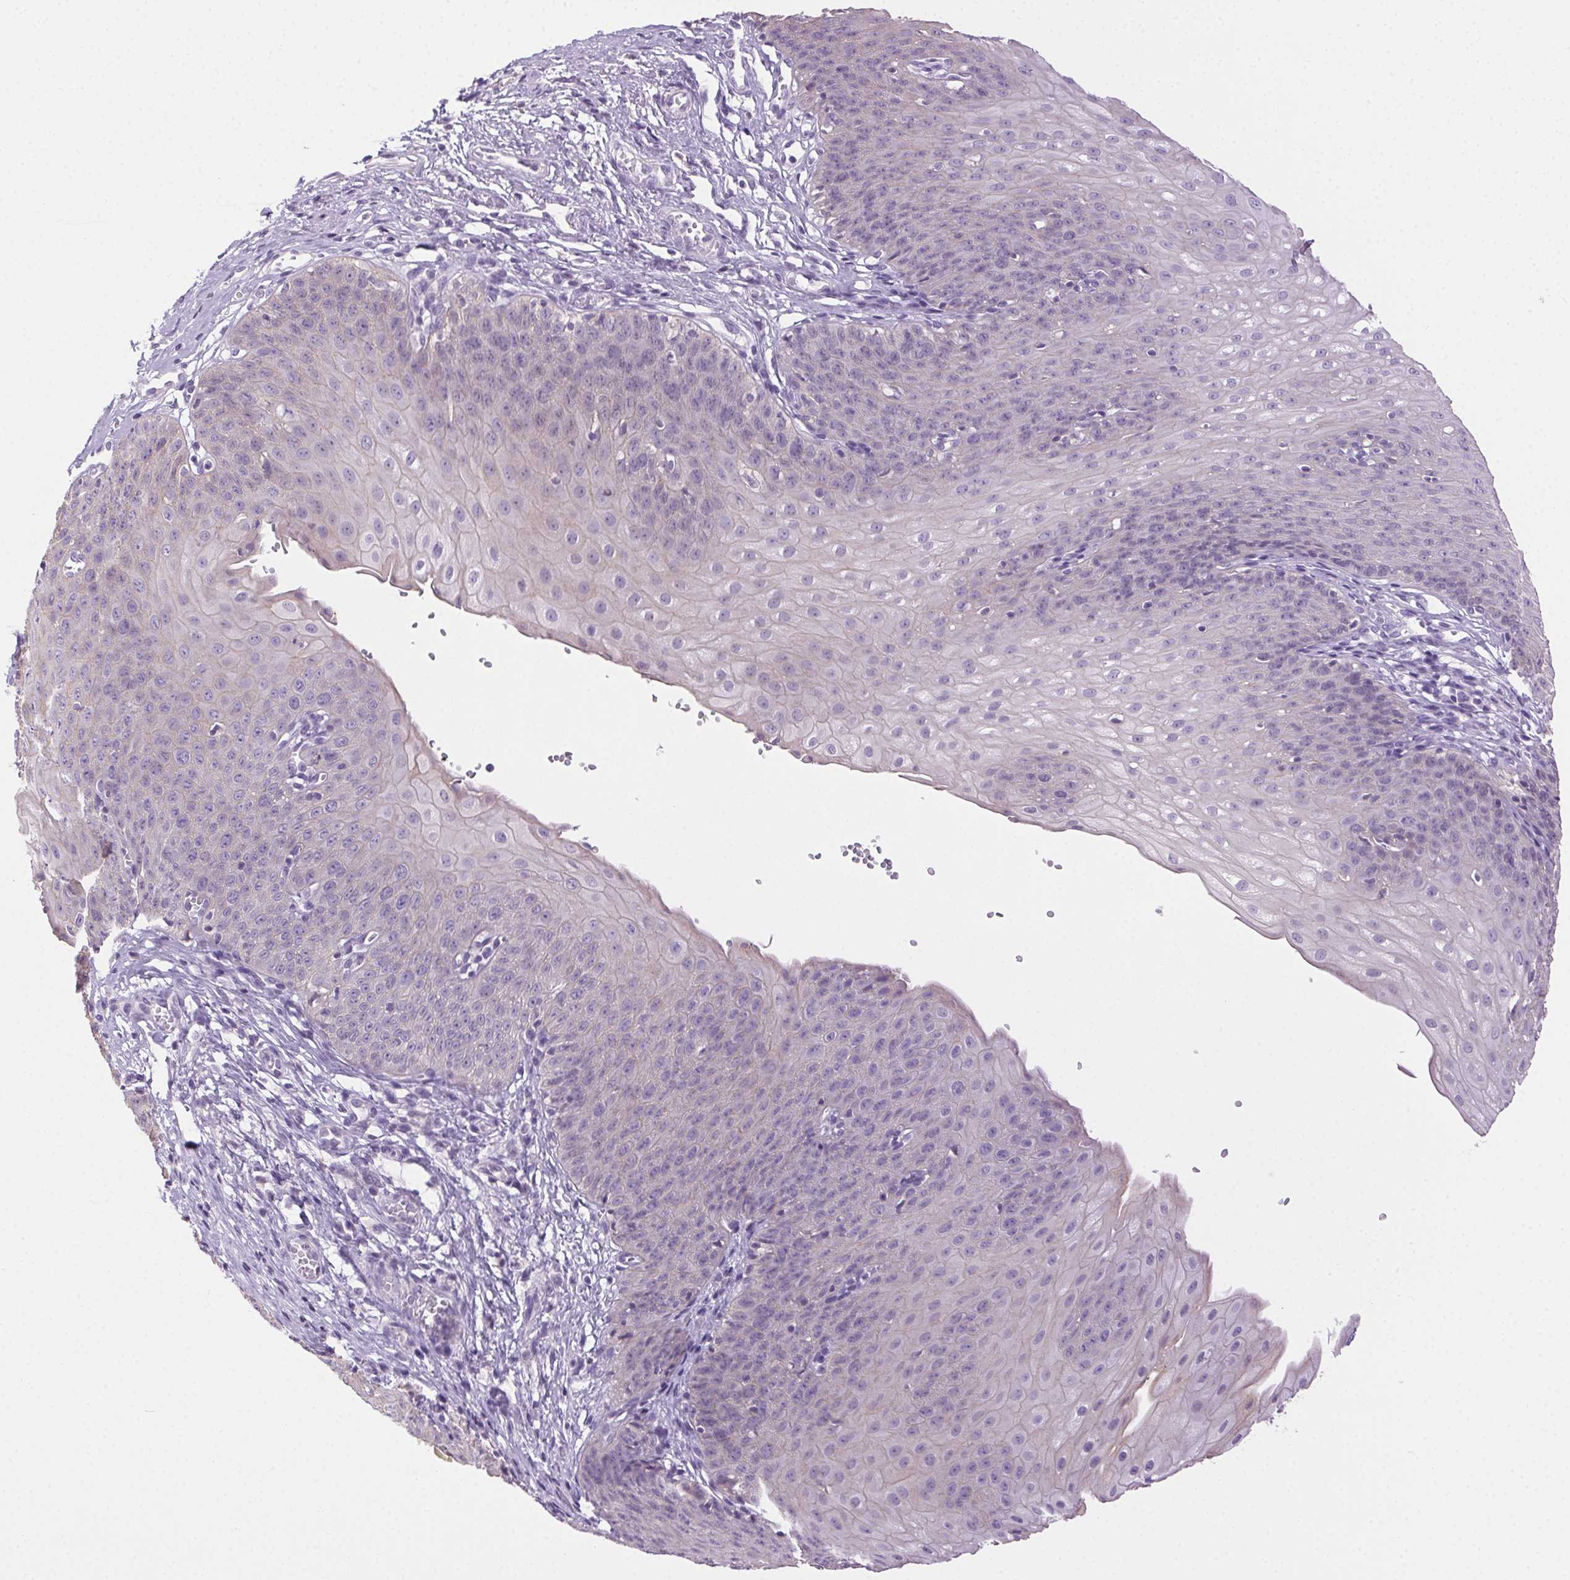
{"staining": {"intensity": "negative", "quantity": "none", "location": "none"}, "tissue": "esophagus", "cell_type": "Squamous epithelial cells", "image_type": "normal", "snomed": [{"axis": "morphology", "description": "Normal tissue, NOS"}, {"axis": "topography", "description": "Esophagus"}], "caption": "Immunohistochemistry histopathology image of normal esophagus stained for a protein (brown), which shows no expression in squamous epithelial cells. Brightfield microscopy of immunohistochemistry stained with DAB (brown) and hematoxylin (blue), captured at high magnification.", "gene": "CLDN10", "patient": {"sex": "male", "age": 71}}